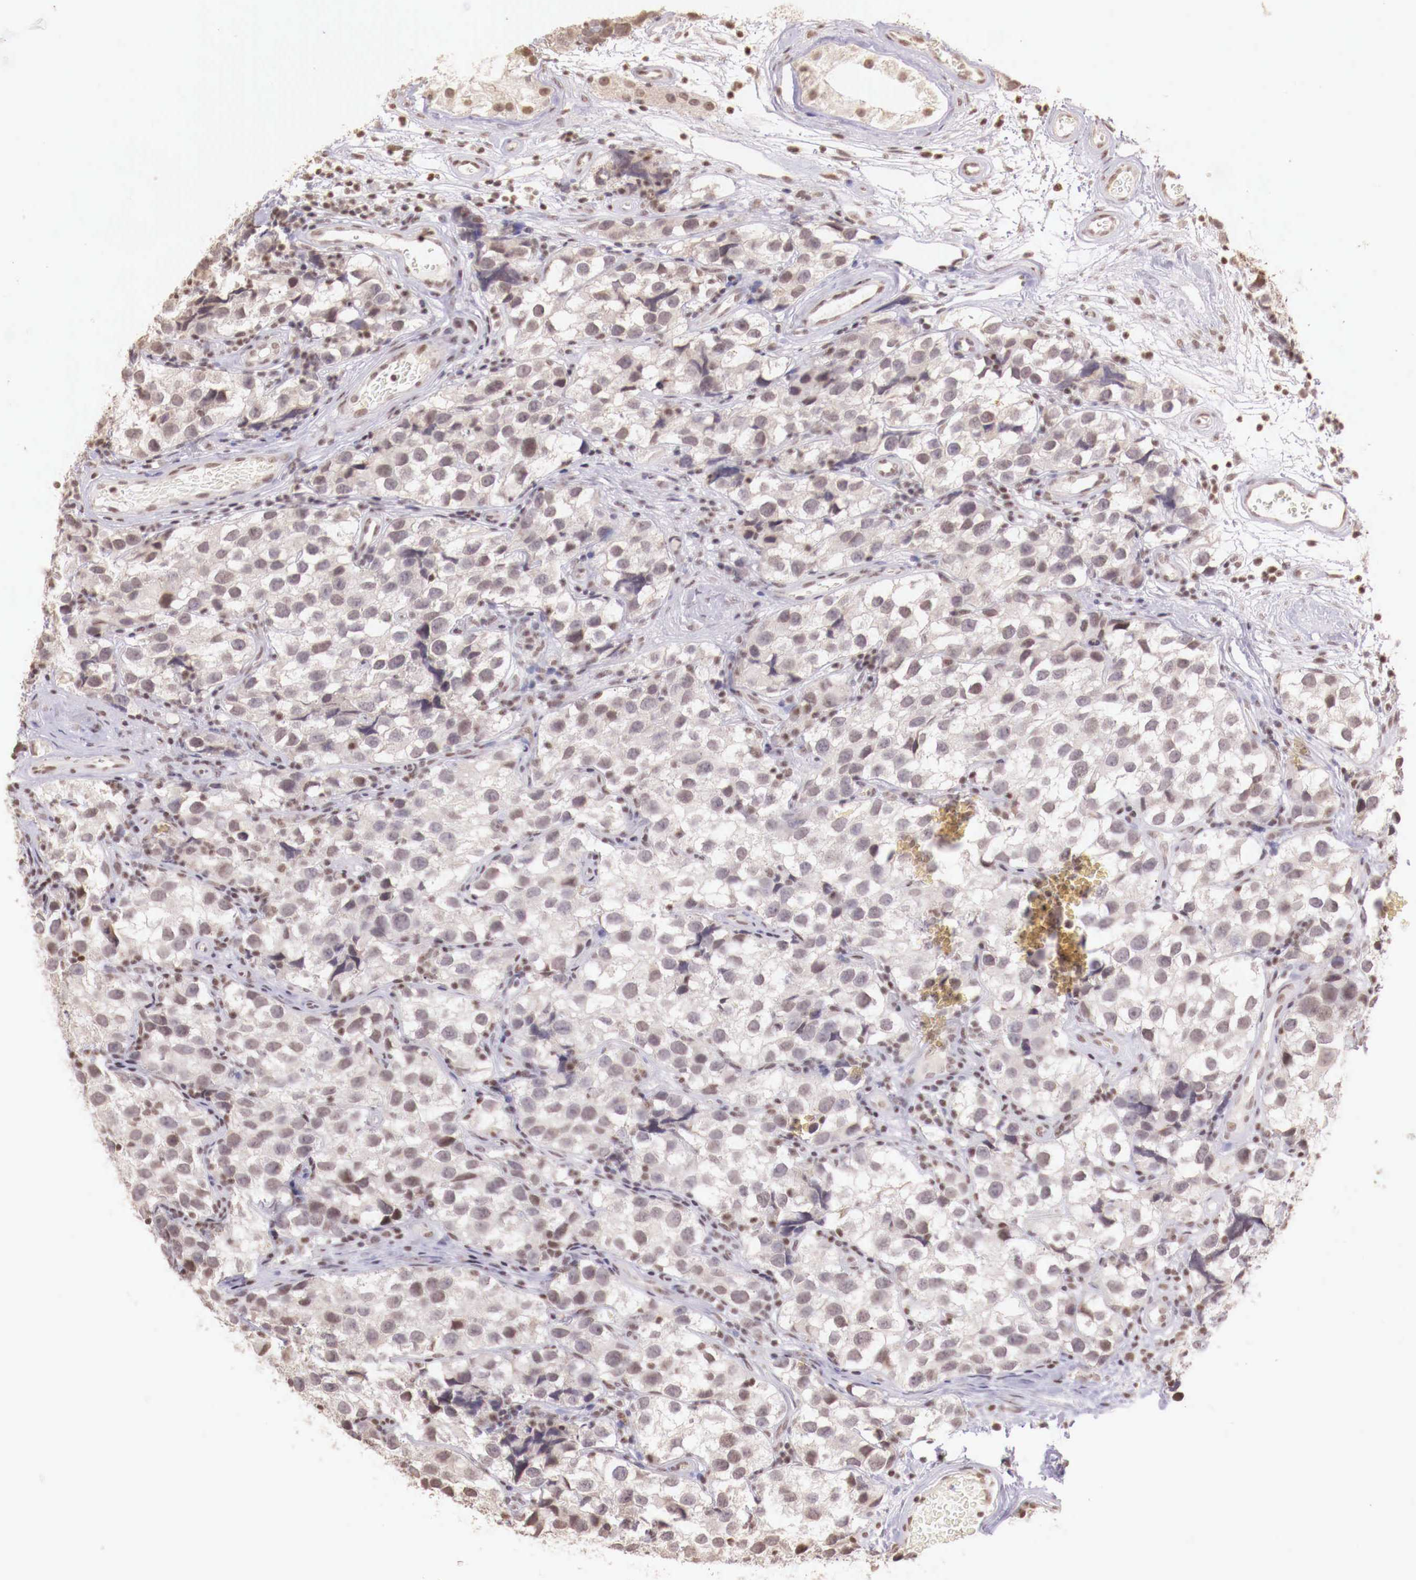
{"staining": {"intensity": "weak", "quantity": "<25%", "location": "nuclear"}, "tissue": "testis cancer", "cell_type": "Tumor cells", "image_type": "cancer", "snomed": [{"axis": "morphology", "description": "Seminoma, NOS"}, {"axis": "topography", "description": "Testis"}], "caption": "The histopathology image displays no staining of tumor cells in testis cancer.", "gene": "SP1", "patient": {"sex": "male", "age": 39}}